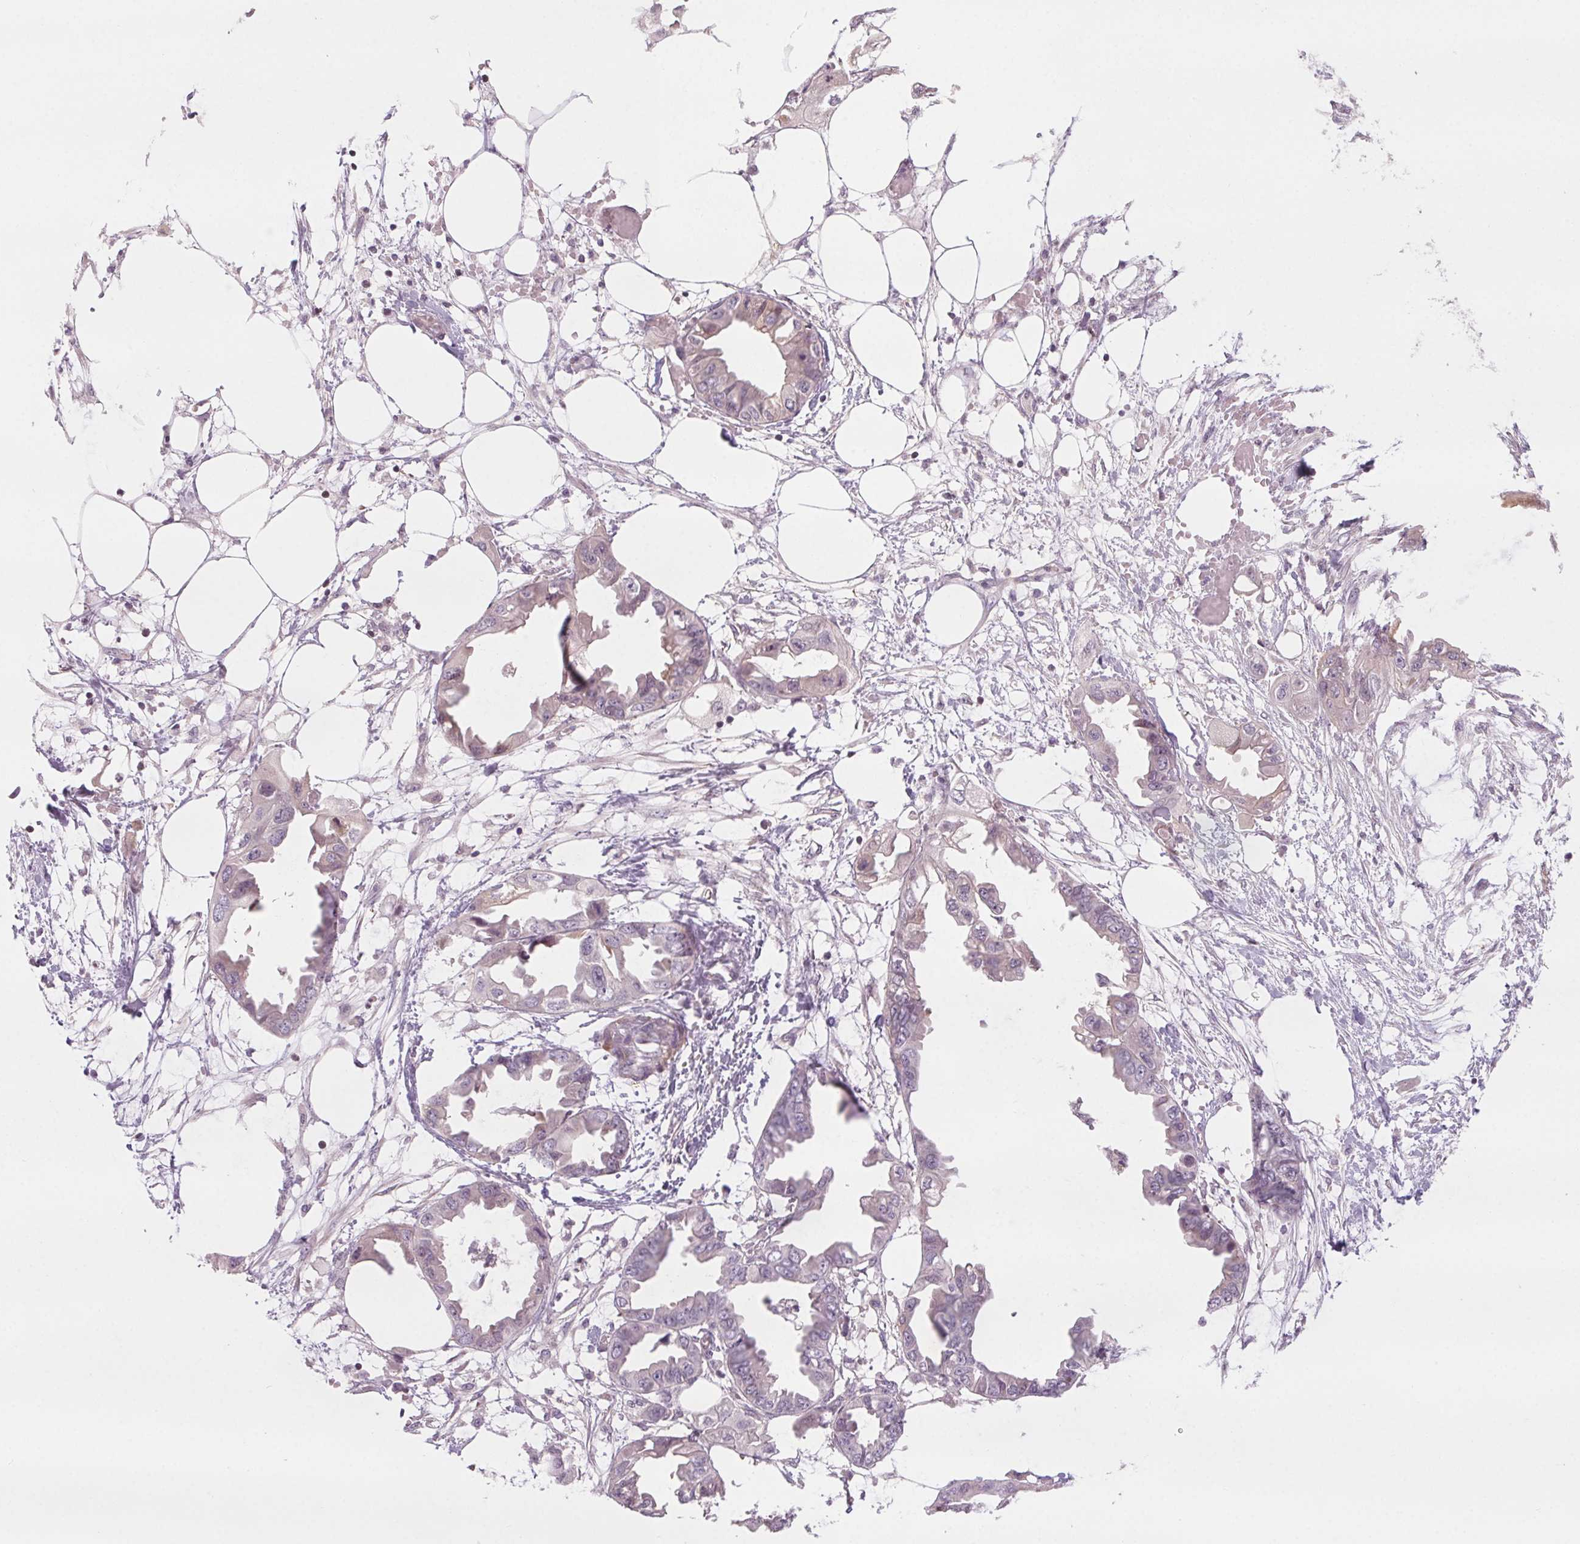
{"staining": {"intensity": "moderate", "quantity": "<25%", "location": "cytoplasmic/membranous"}, "tissue": "endometrial cancer", "cell_type": "Tumor cells", "image_type": "cancer", "snomed": [{"axis": "morphology", "description": "Adenocarcinoma, NOS"}, {"axis": "morphology", "description": "Adenocarcinoma, metastatic, NOS"}, {"axis": "topography", "description": "Adipose tissue"}, {"axis": "topography", "description": "Endometrium"}], "caption": "Brown immunohistochemical staining in human endometrial adenocarcinoma demonstrates moderate cytoplasmic/membranous expression in about <25% of tumor cells.", "gene": "HHLA2", "patient": {"sex": "female", "age": 67}}